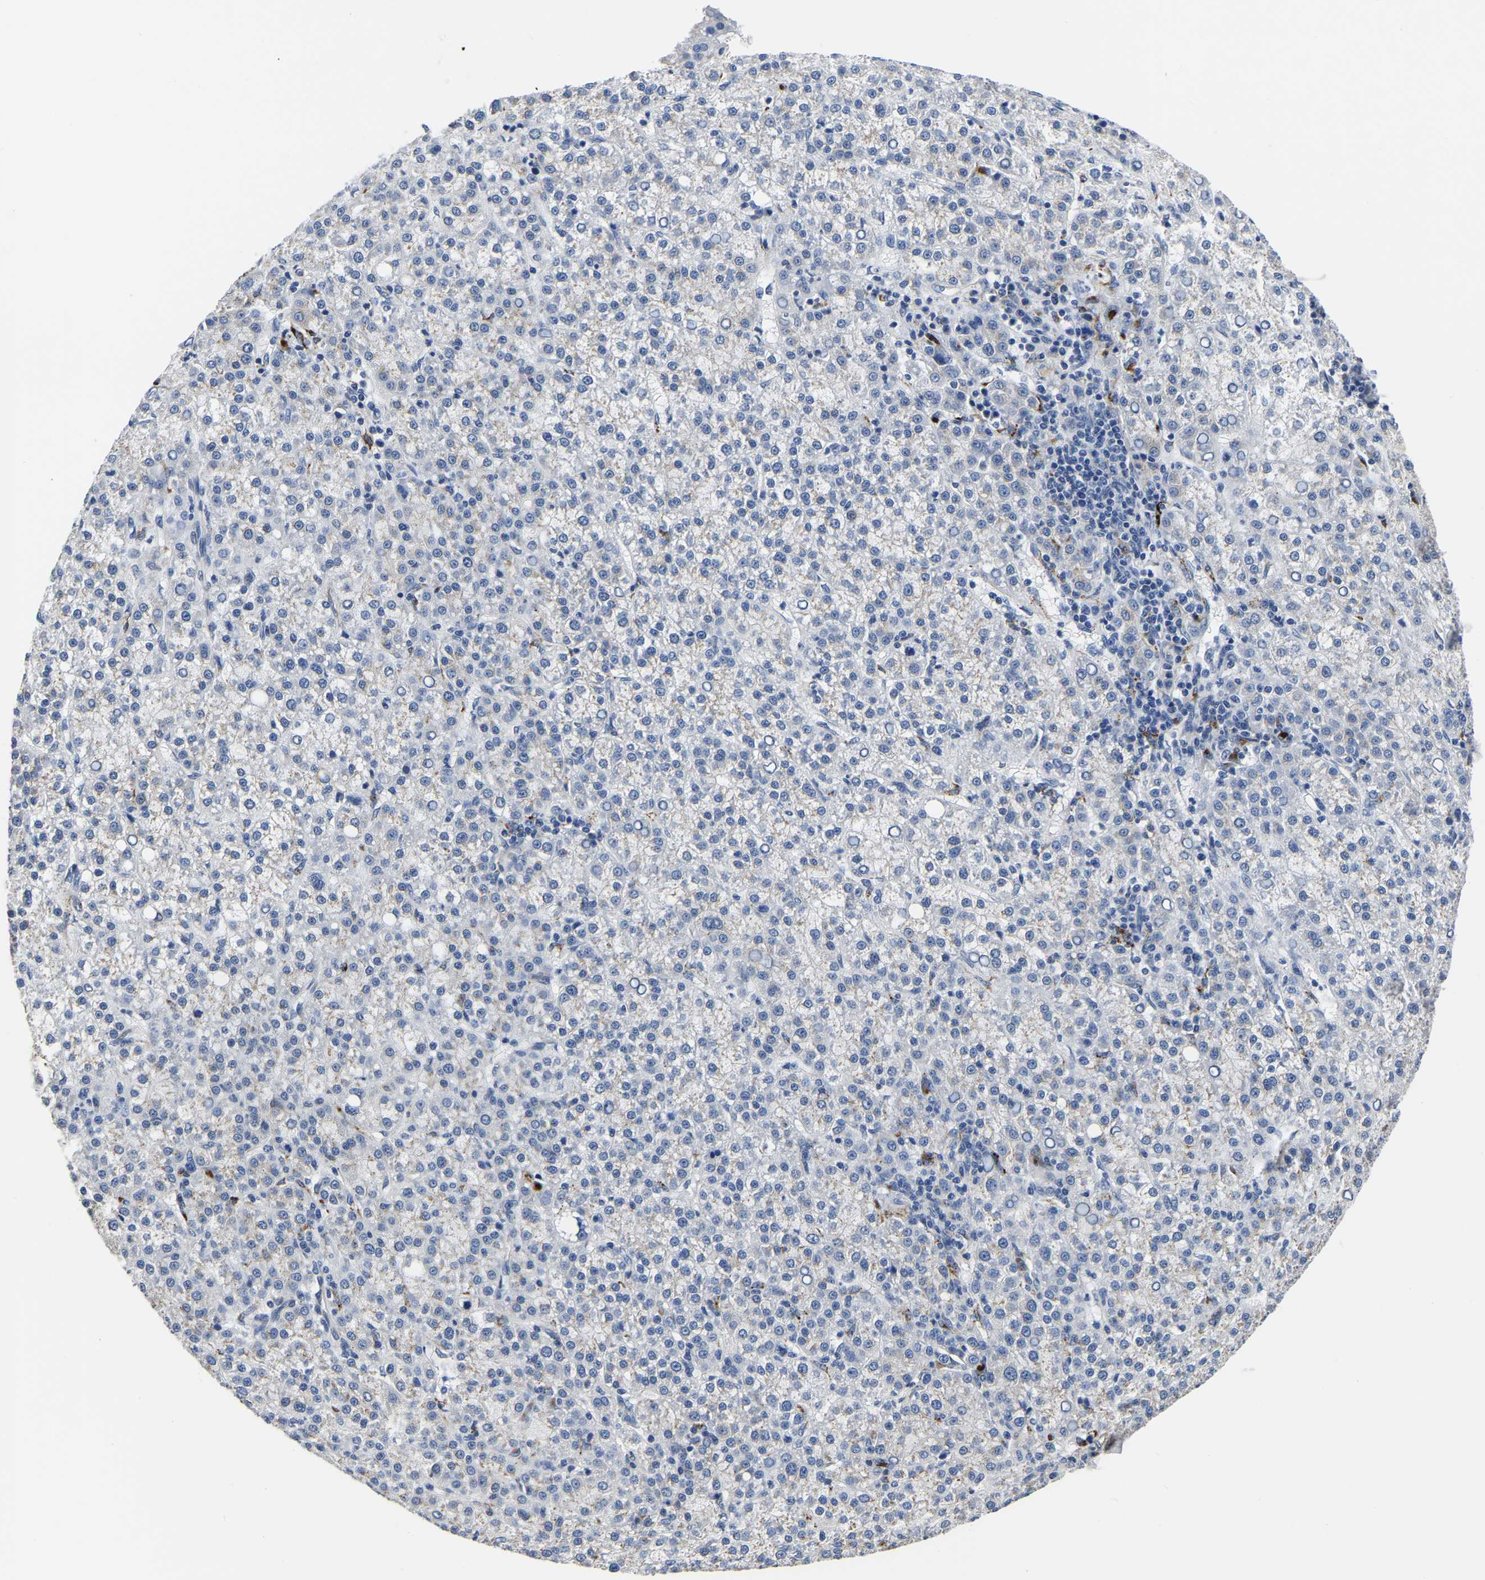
{"staining": {"intensity": "negative", "quantity": "none", "location": "none"}, "tissue": "liver cancer", "cell_type": "Tumor cells", "image_type": "cancer", "snomed": [{"axis": "morphology", "description": "Carcinoma, Hepatocellular, NOS"}, {"axis": "topography", "description": "Liver"}], "caption": "Human liver hepatocellular carcinoma stained for a protein using immunohistochemistry displays no staining in tumor cells.", "gene": "PDLIM7", "patient": {"sex": "female", "age": 58}}